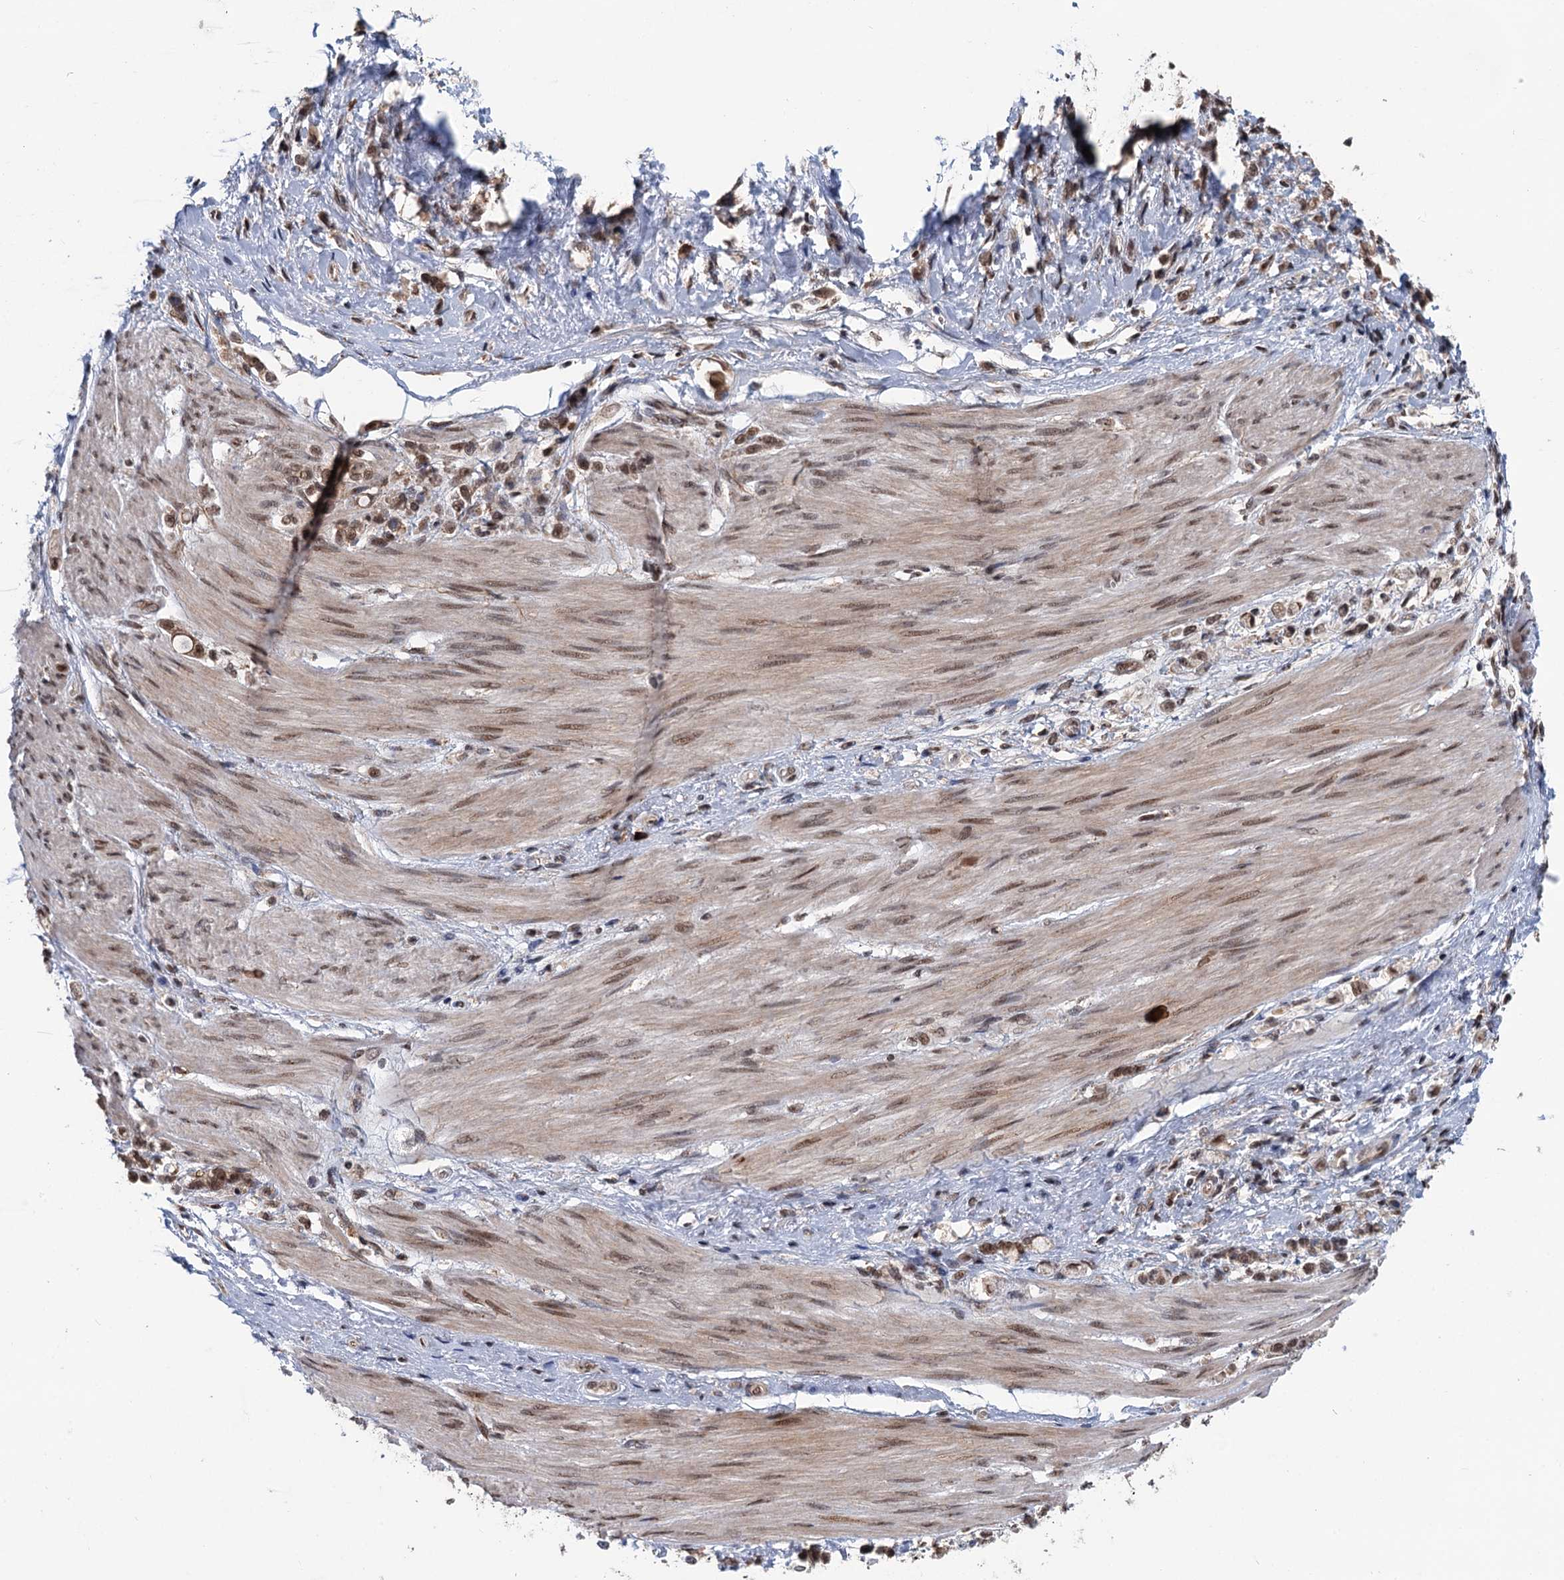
{"staining": {"intensity": "moderate", "quantity": ">75%", "location": "nuclear"}, "tissue": "stomach cancer", "cell_type": "Tumor cells", "image_type": "cancer", "snomed": [{"axis": "morphology", "description": "Adenocarcinoma, NOS"}, {"axis": "topography", "description": "Stomach"}], "caption": "The immunohistochemical stain highlights moderate nuclear staining in tumor cells of stomach cancer tissue. The staining was performed using DAB (3,3'-diaminobenzidine) to visualize the protein expression in brown, while the nuclei were stained in blue with hematoxylin (Magnification: 20x).", "gene": "RASSF4", "patient": {"sex": "female", "age": 60}}